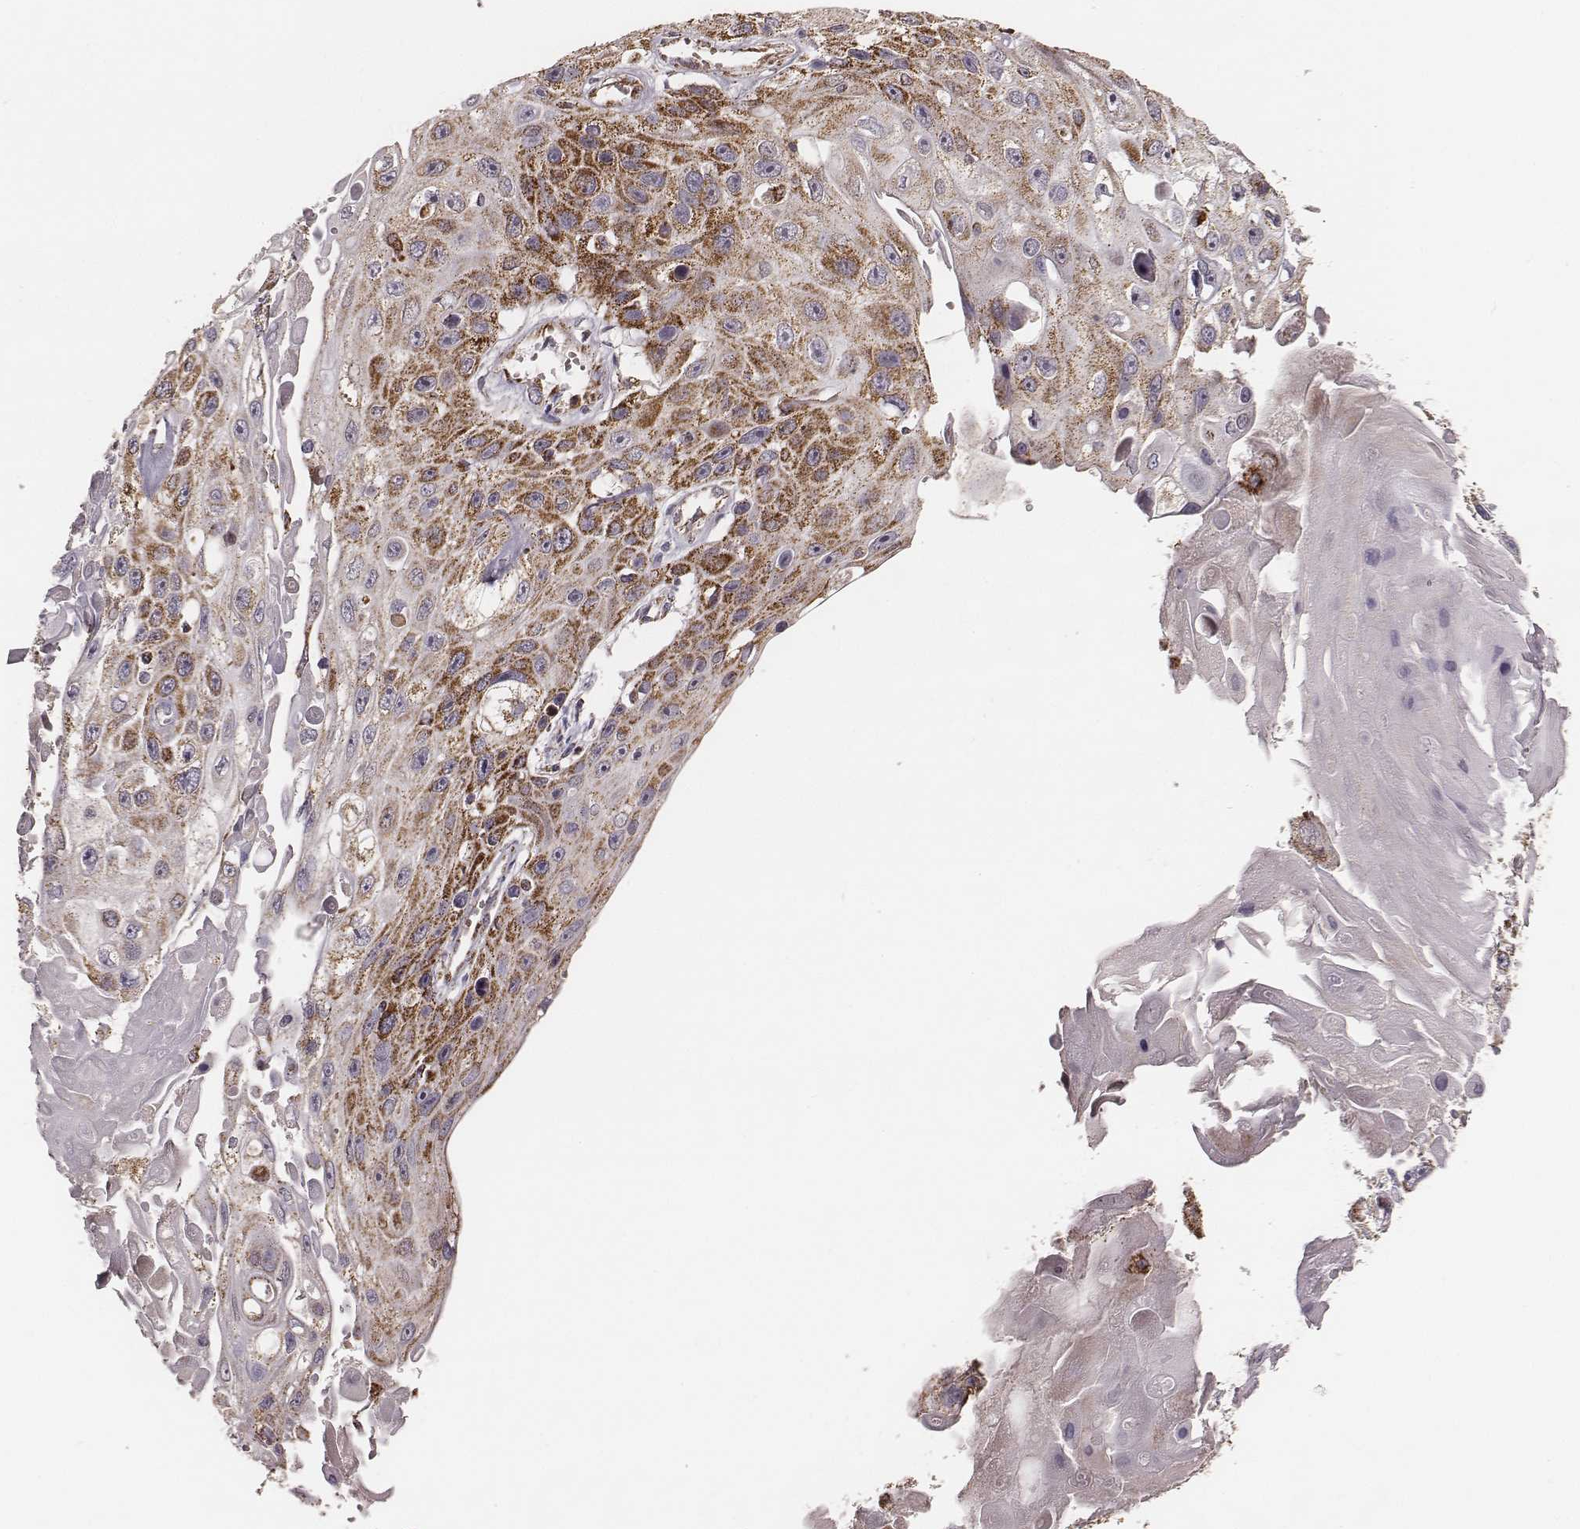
{"staining": {"intensity": "strong", "quantity": ">75%", "location": "cytoplasmic/membranous"}, "tissue": "skin cancer", "cell_type": "Tumor cells", "image_type": "cancer", "snomed": [{"axis": "morphology", "description": "Squamous cell carcinoma, NOS"}, {"axis": "topography", "description": "Skin"}], "caption": "Protein positivity by IHC shows strong cytoplasmic/membranous staining in approximately >75% of tumor cells in squamous cell carcinoma (skin). (brown staining indicates protein expression, while blue staining denotes nuclei).", "gene": "TUFM", "patient": {"sex": "male", "age": 82}}